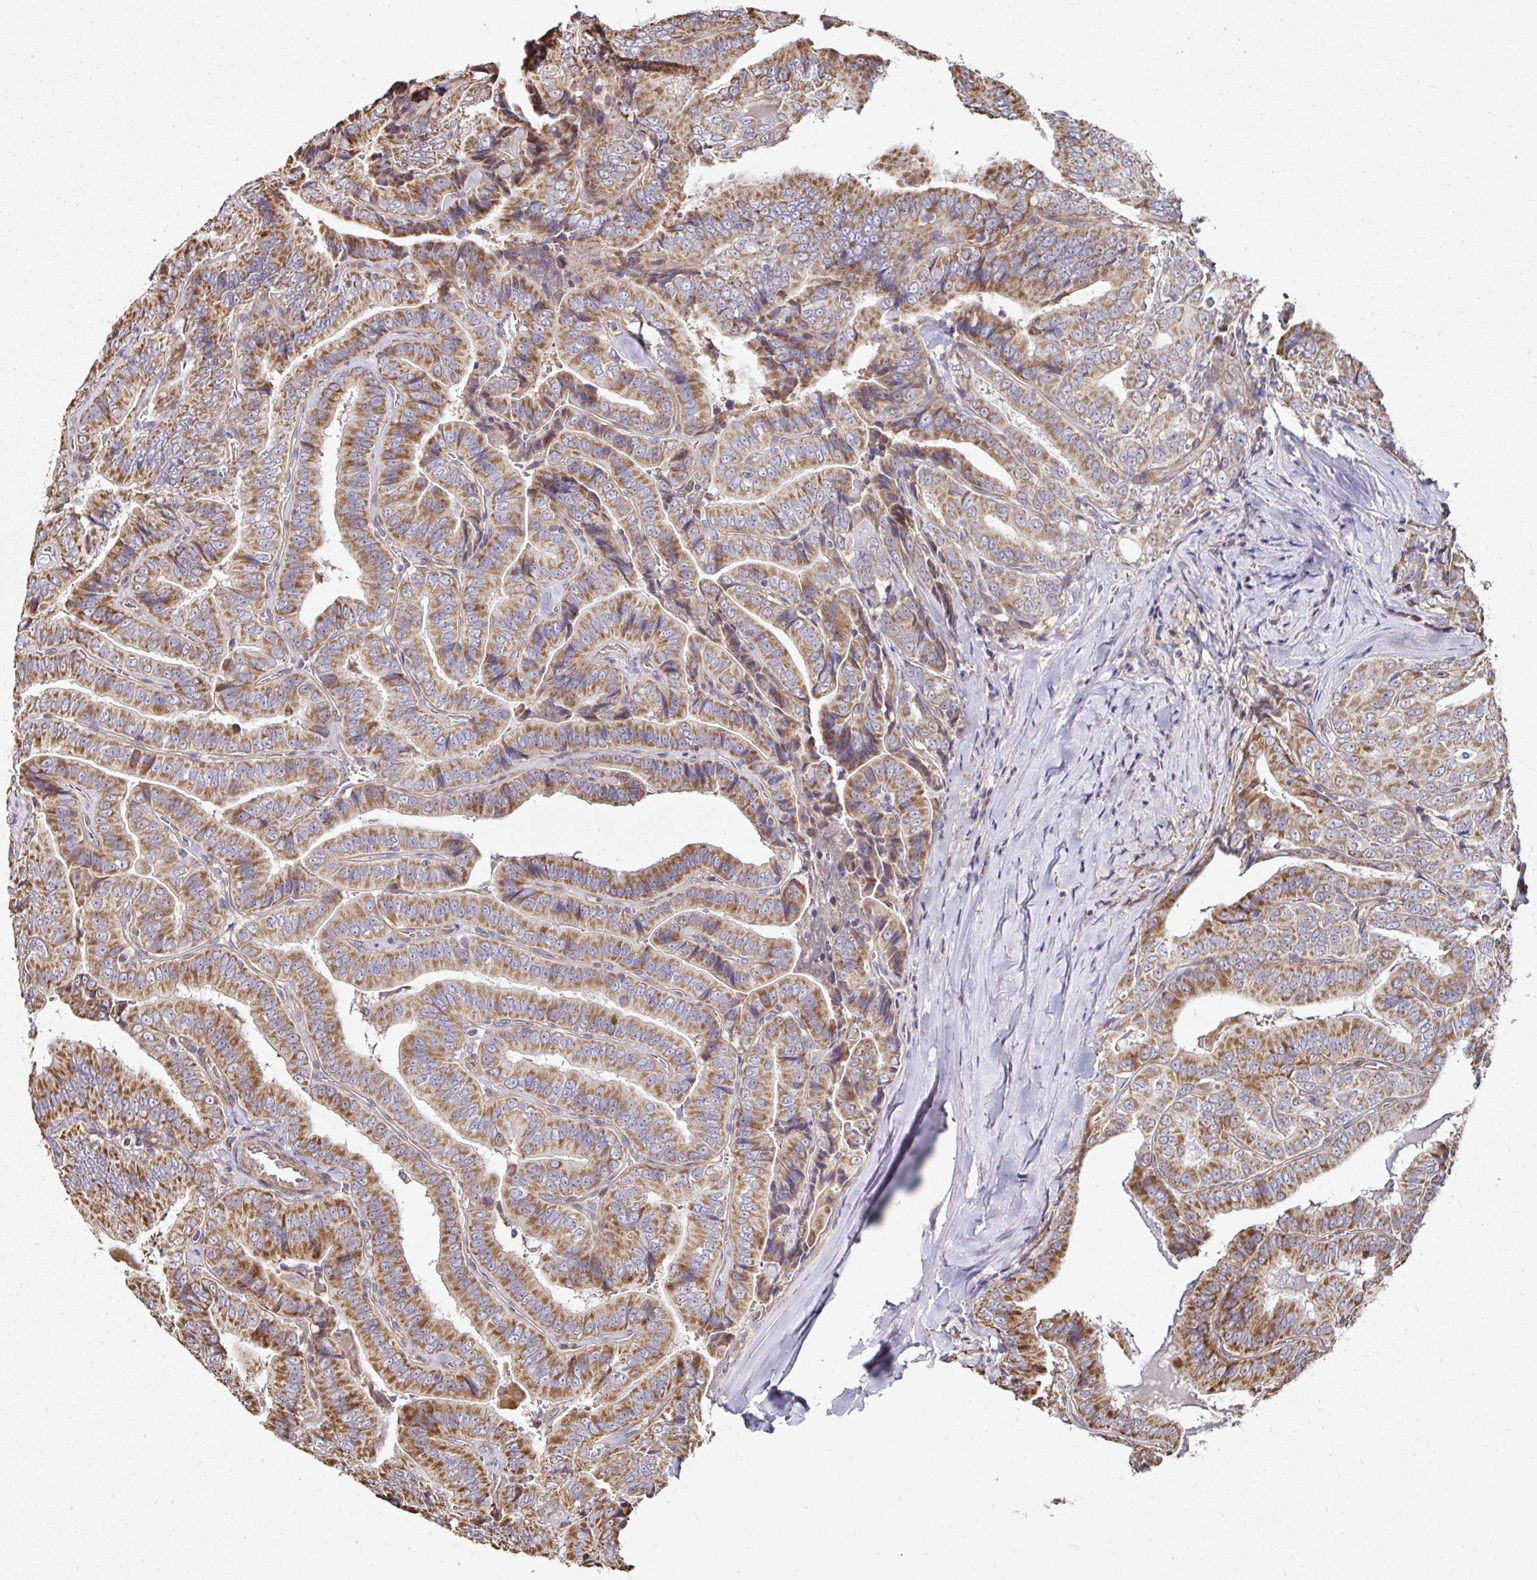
{"staining": {"intensity": "moderate", "quantity": ">75%", "location": "cytoplasmic/membranous"}, "tissue": "thyroid cancer", "cell_type": "Tumor cells", "image_type": "cancer", "snomed": [{"axis": "morphology", "description": "Papillary adenocarcinoma, NOS"}, {"axis": "topography", "description": "Thyroid gland"}], "caption": "Protein staining displays moderate cytoplasmic/membranous positivity in approximately >75% of tumor cells in thyroid cancer (papillary adenocarcinoma).", "gene": "AGTPBP1", "patient": {"sex": "male", "age": 61}}